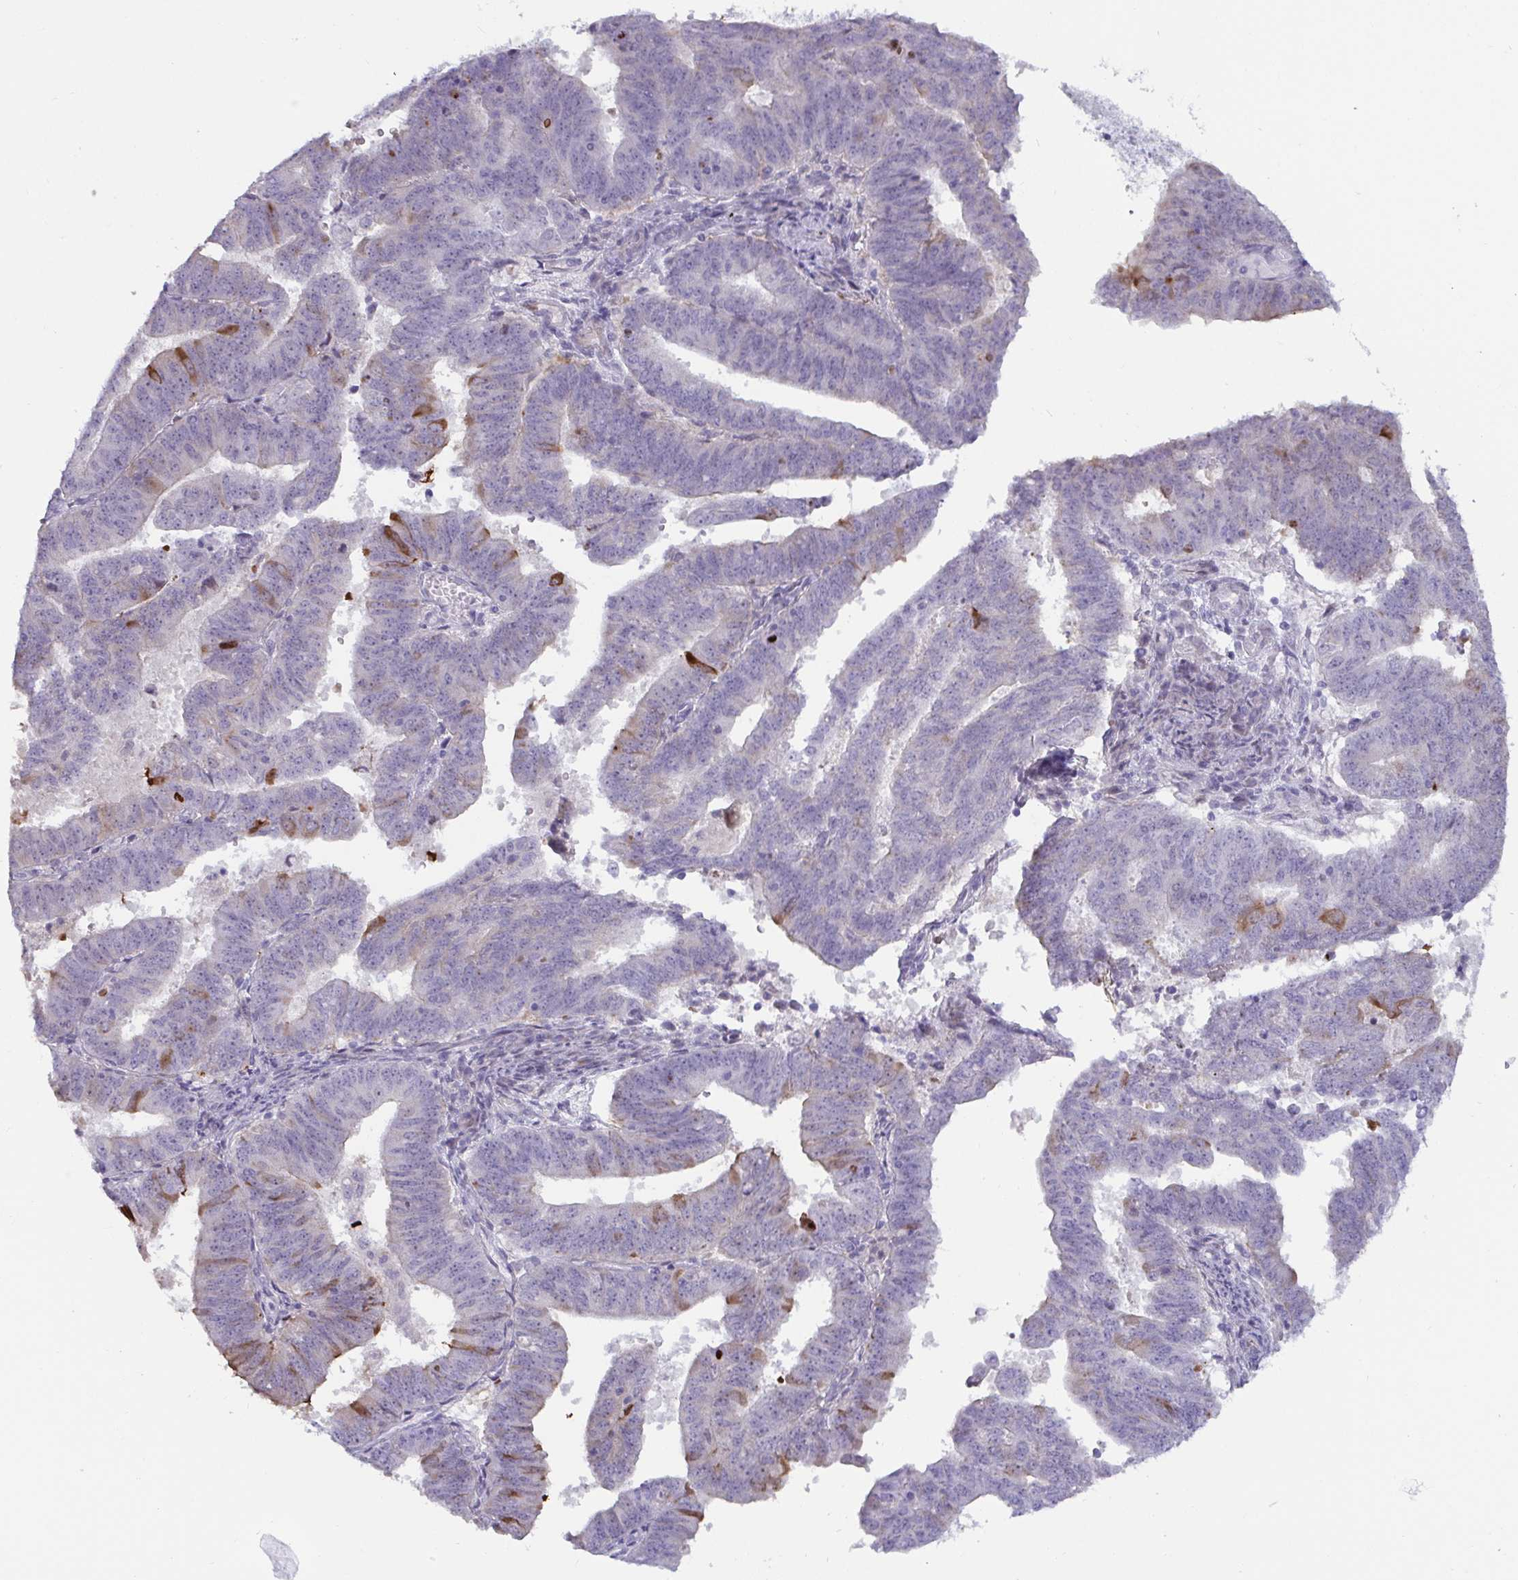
{"staining": {"intensity": "moderate", "quantity": "<25%", "location": "cytoplasmic/membranous"}, "tissue": "endometrial cancer", "cell_type": "Tumor cells", "image_type": "cancer", "snomed": [{"axis": "morphology", "description": "Adenocarcinoma, NOS"}, {"axis": "topography", "description": "Endometrium"}], "caption": "This is a histology image of immunohistochemistry staining of endometrial cancer (adenocarcinoma), which shows moderate staining in the cytoplasmic/membranous of tumor cells.", "gene": "GSTM1", "patient": {"sex": "female", "age": 82}}